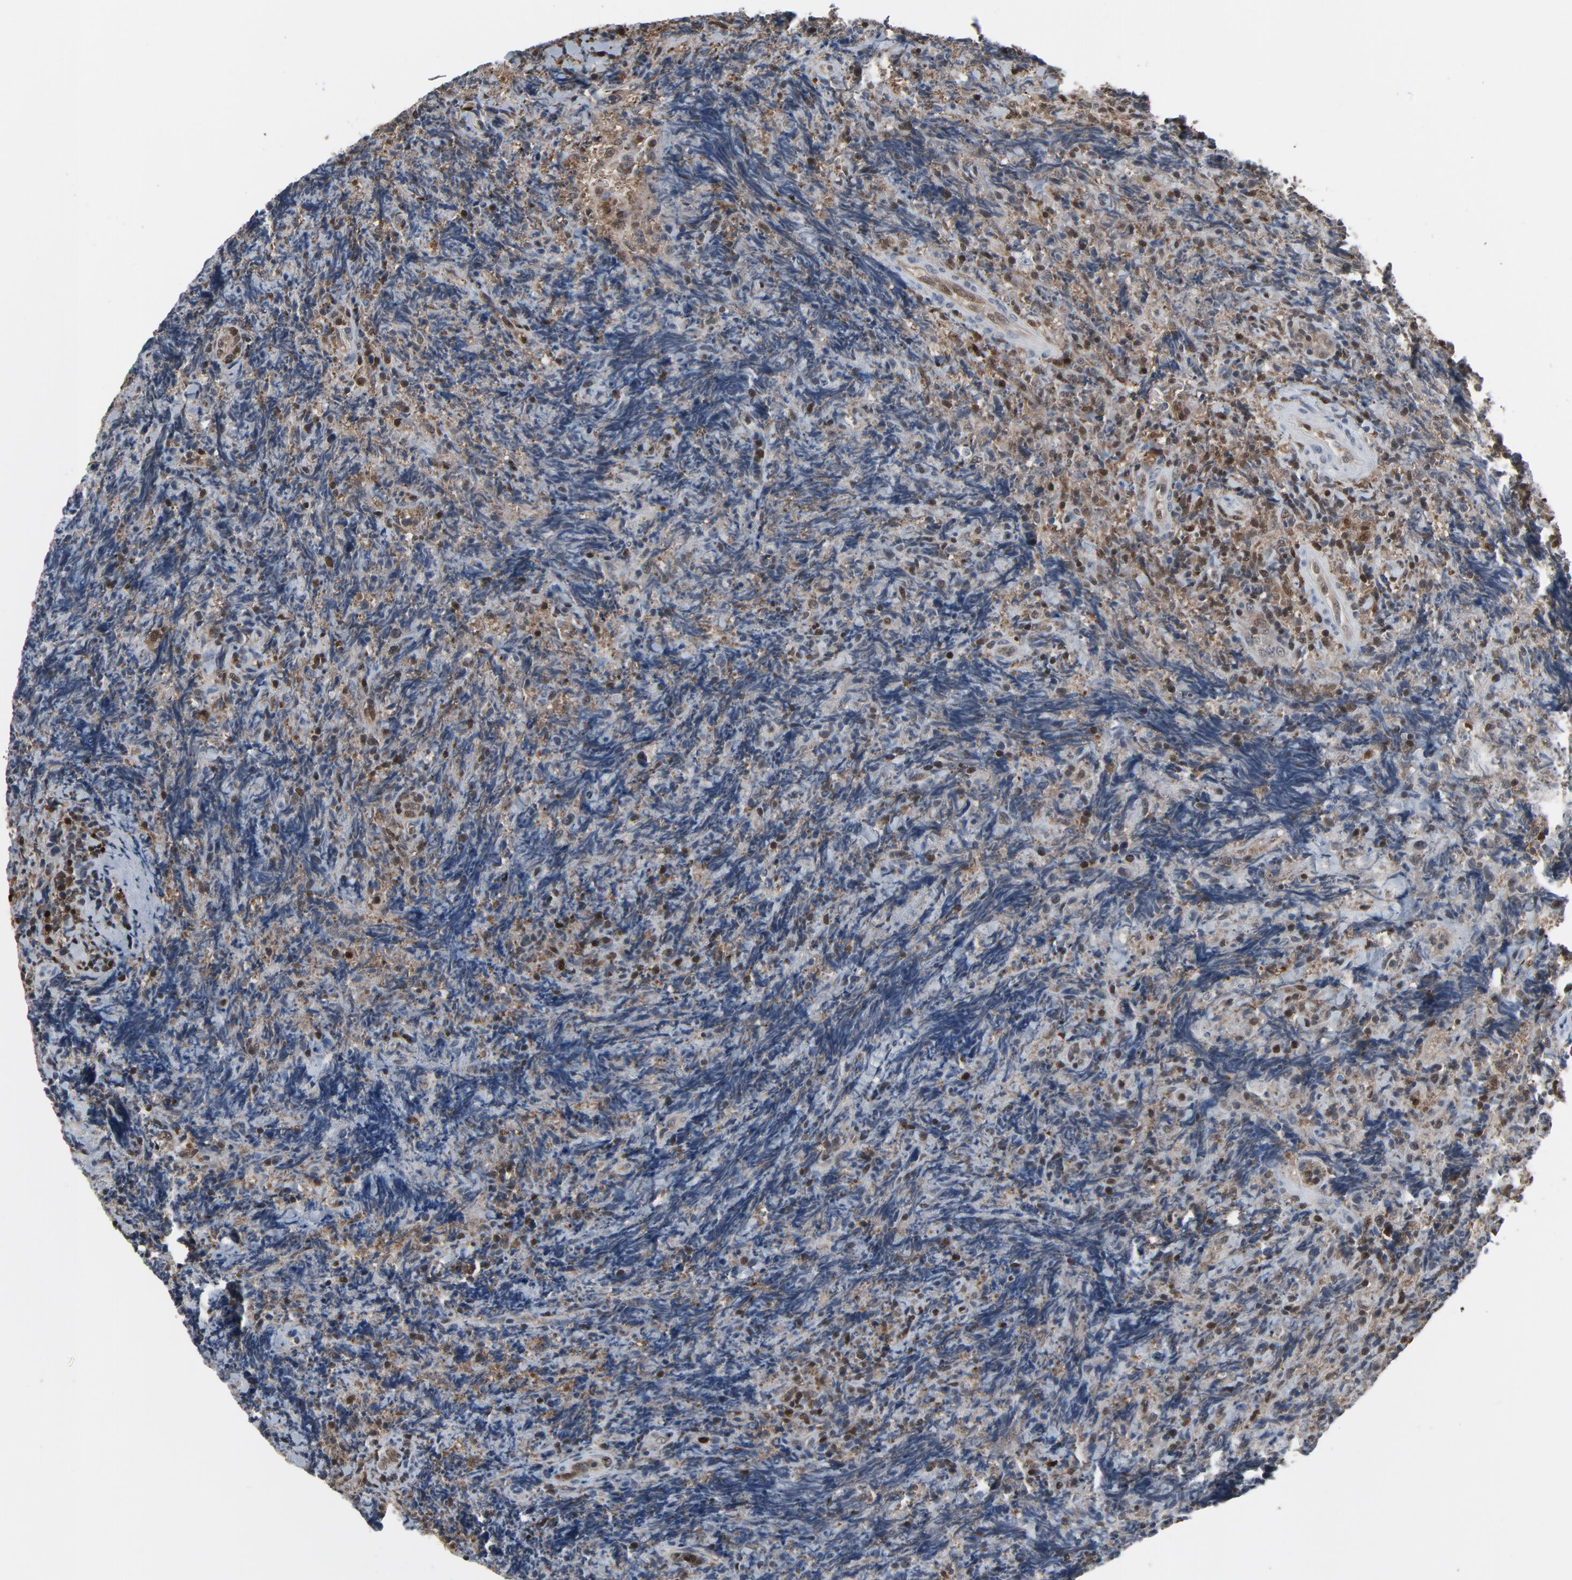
{"staining": {"intensity": "moderate", "quantity": "25%-75%", "location": "cytoplasmic/membranous"}, "tissue": "lymphoma", "cell_type": "Tumor cells", "image_type": "cancer", "snomed": [{"axis": "morphology", "description": "Malignant lymphoma, non-Hodgkin's type, High grade"}, {"axis": "topography", "description": "Tonsil"}], "caption": "Lymphoma tissue exhibits moderate cytoplasmic/membranous staining in approximately 25%-75% of tumor cells, visualized by immunohistochemistry.", "gene": "STAT5A", "patient": {"sex": "female", "age": 36}}